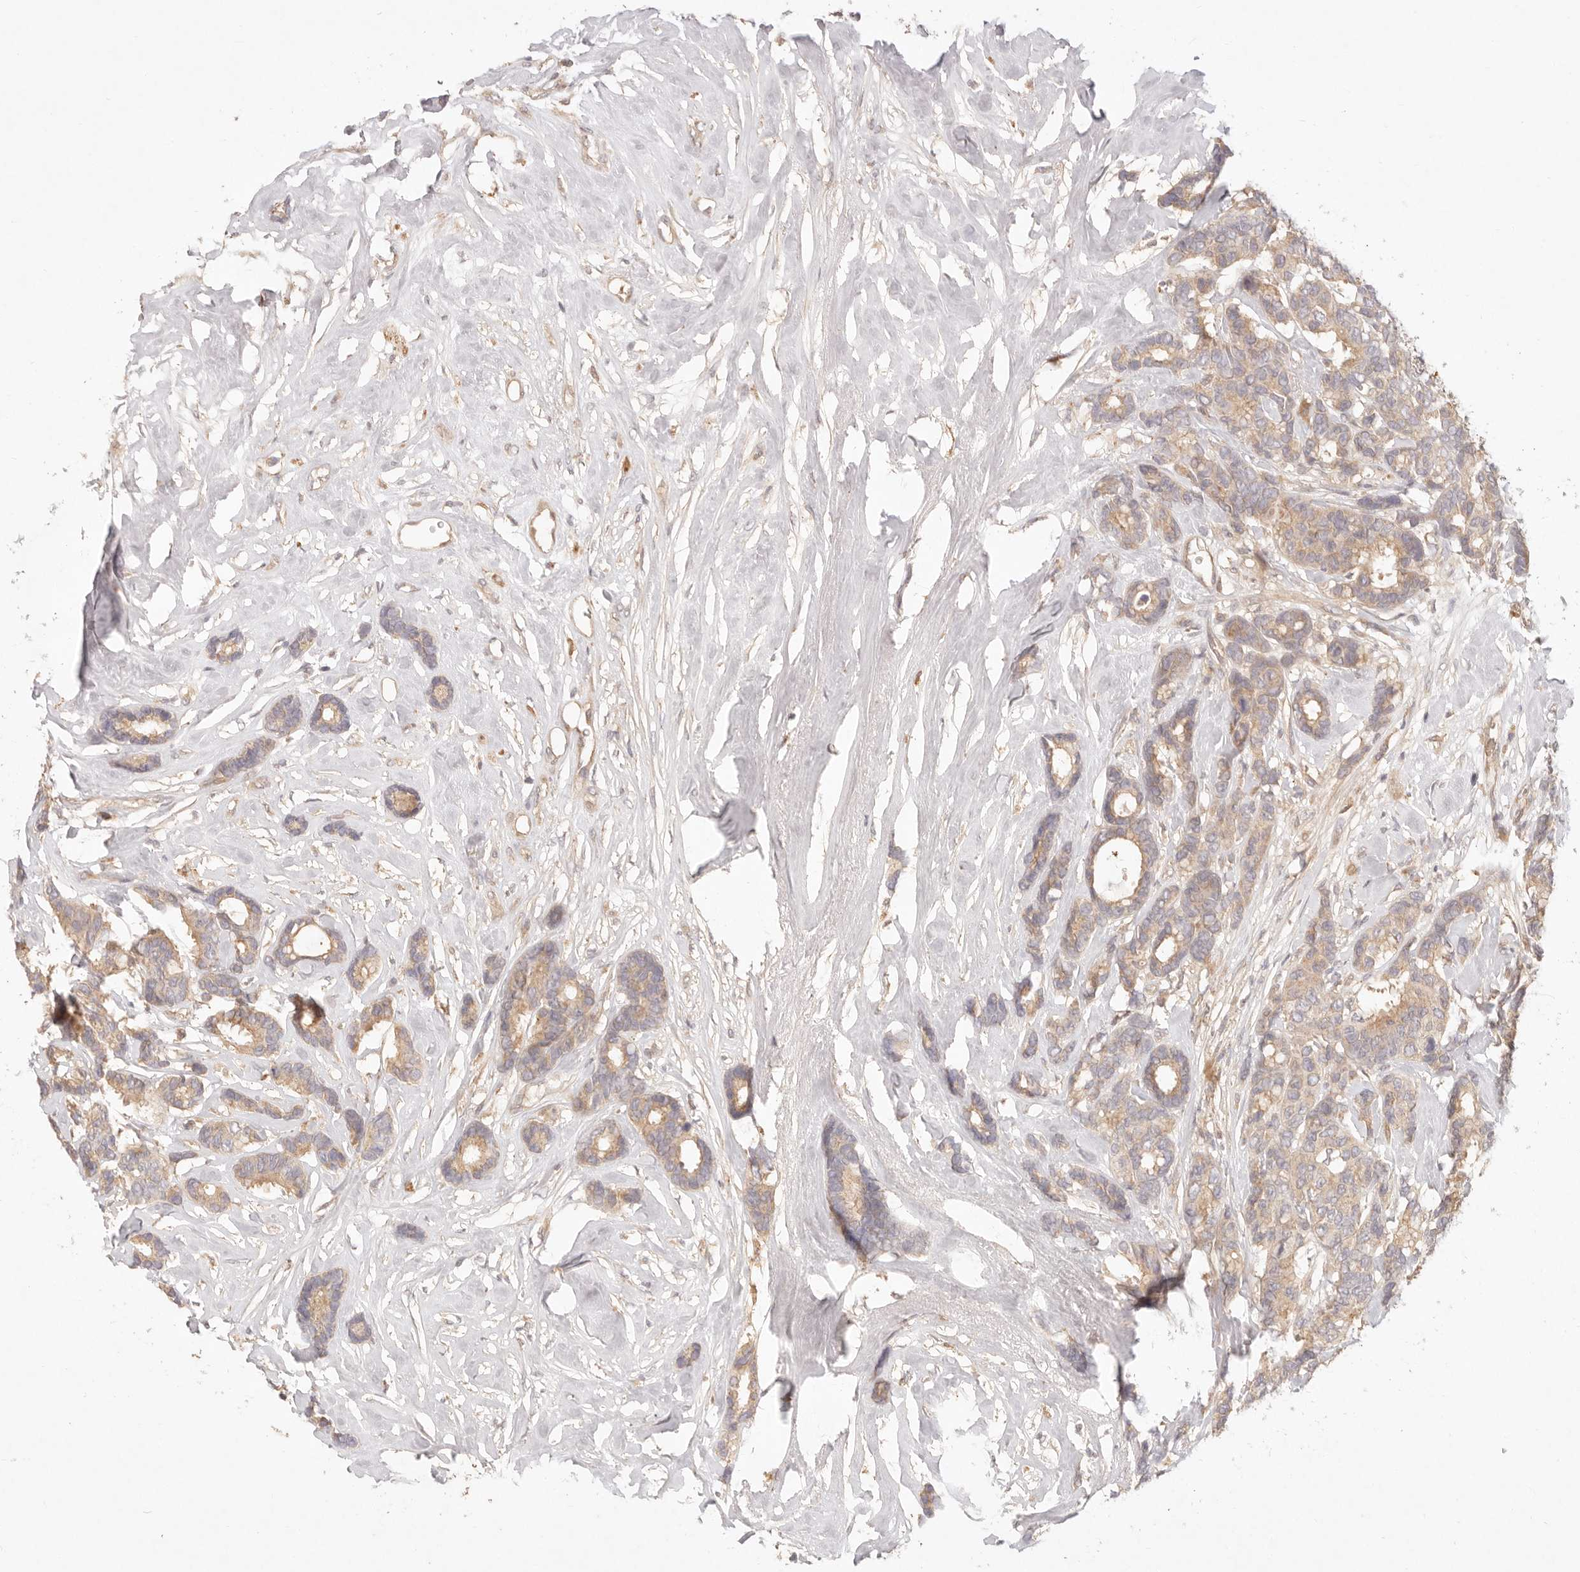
{"staining": {"intensity": "weak", "quantity": ">75%", "location": "cytoplasmic/membranous"}, "tissue": "breast cancer", "cell_type": "Tumor cells", "image_type": "cancer", "snomed": [{"axis": "morphology", "description": "Duct carcinoma"}, {"axis": "topography", "description": "Breast"}], "caption": "This histopathology image reveals IHC staining of breast cancer, with low weak cytoplasmic/membranous staining in approximately >75% of tumor cells.", "gene": "PPP1R3B", "patient": {"sex": "female", "age": 87}}